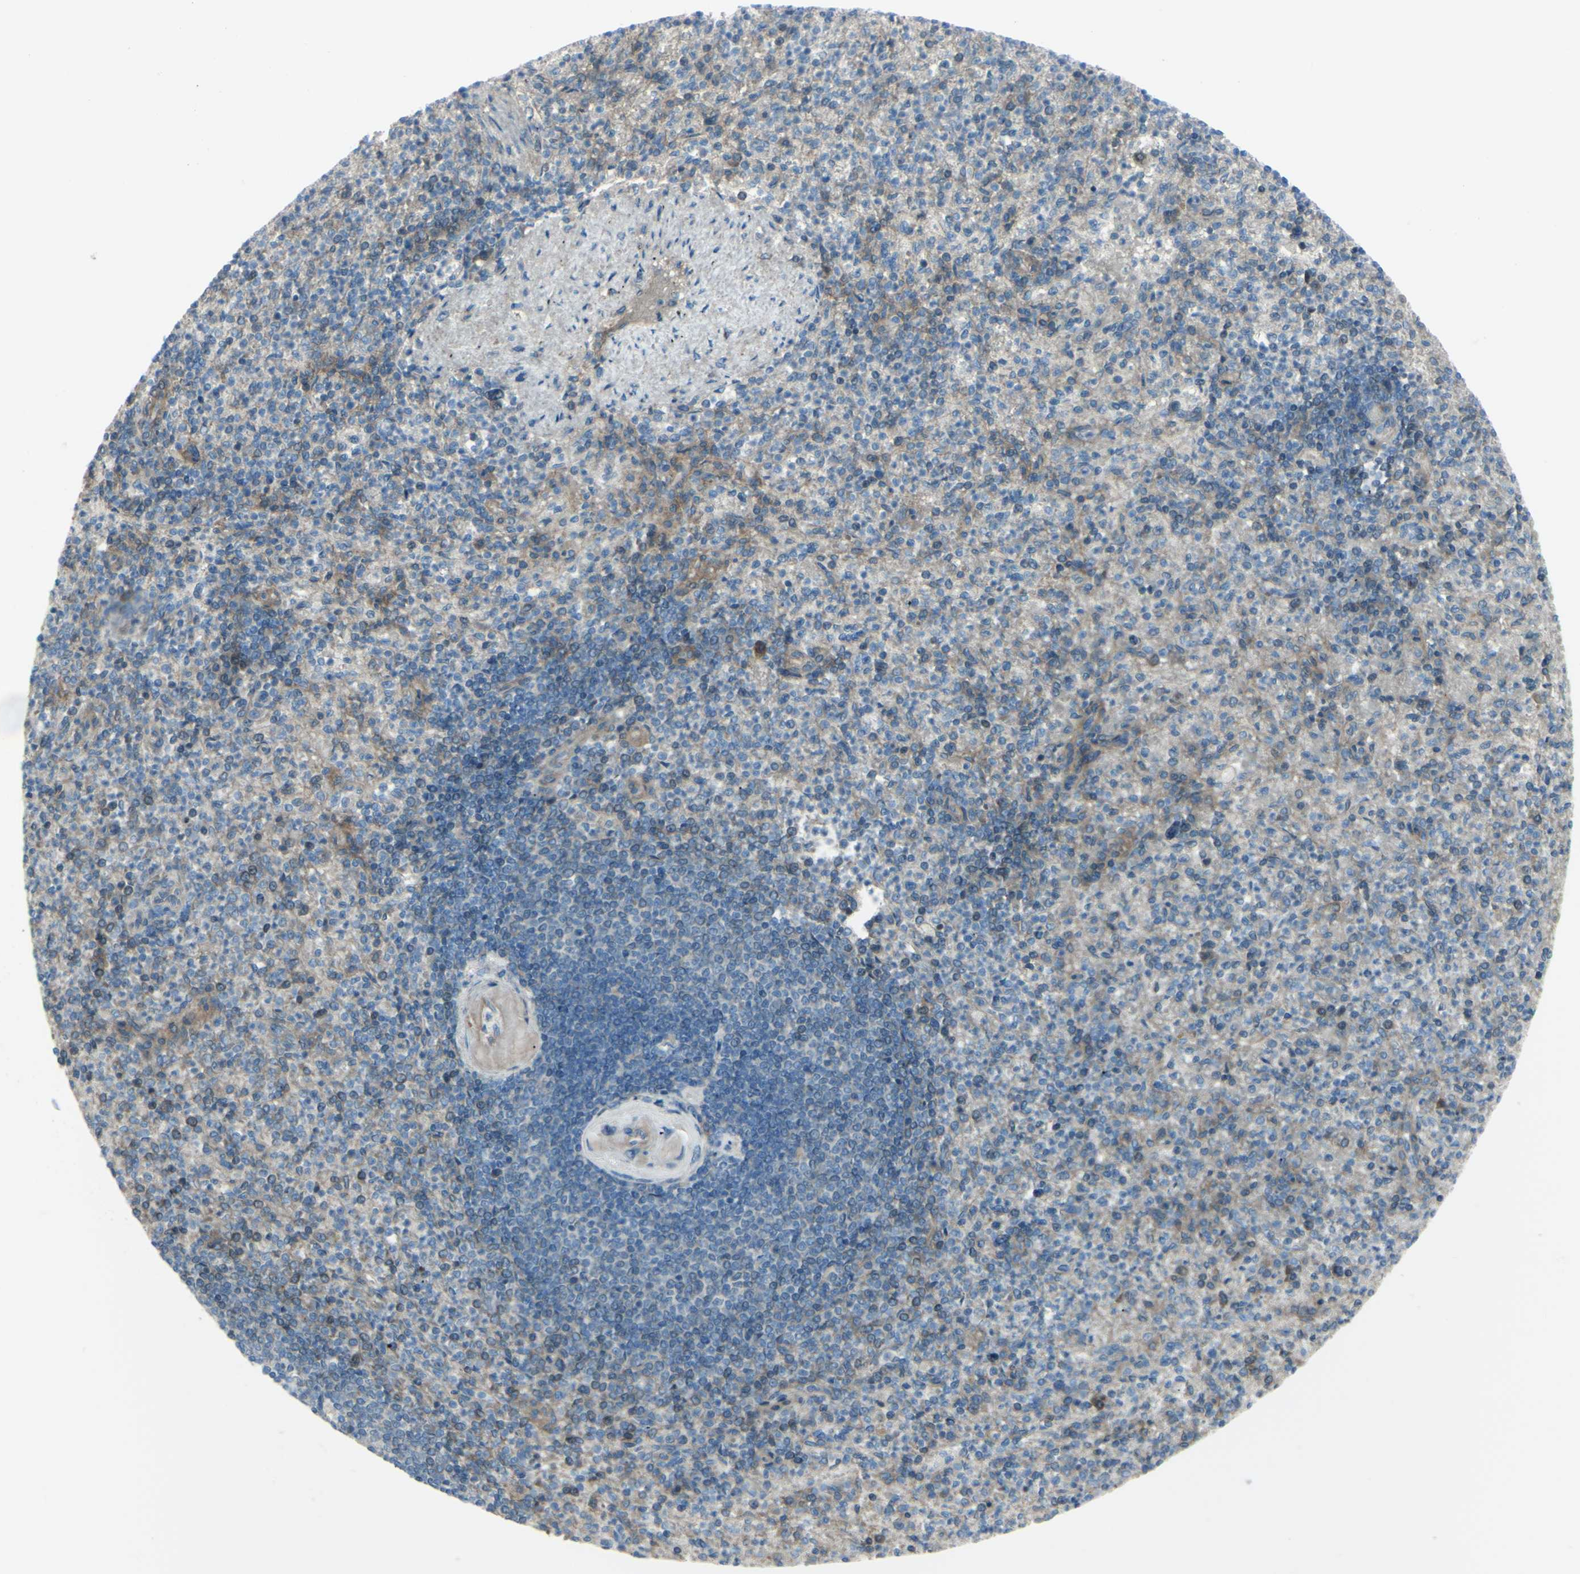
{"staining": {"intensity": "weak", "quantity": ">75%", "location": "cytoplasmic/membranous"}, "tissue": "spleen", "cell_type": "Cells in red pulp", "image_type": "normal", "snomed": [{"axis": "morphology", "description": "Normal tissue, NOS"}, {"axis": "topography", "description": "Spleen"}], "caption": "Immunohistochemistry (IHC) of benign spleen shows low levels of weak cytoplasmic/membranous positivity in about >75% of cells in red pulp.", "gene": "PCDHGA10", "patient": {"sex": "female", "age": 74}}